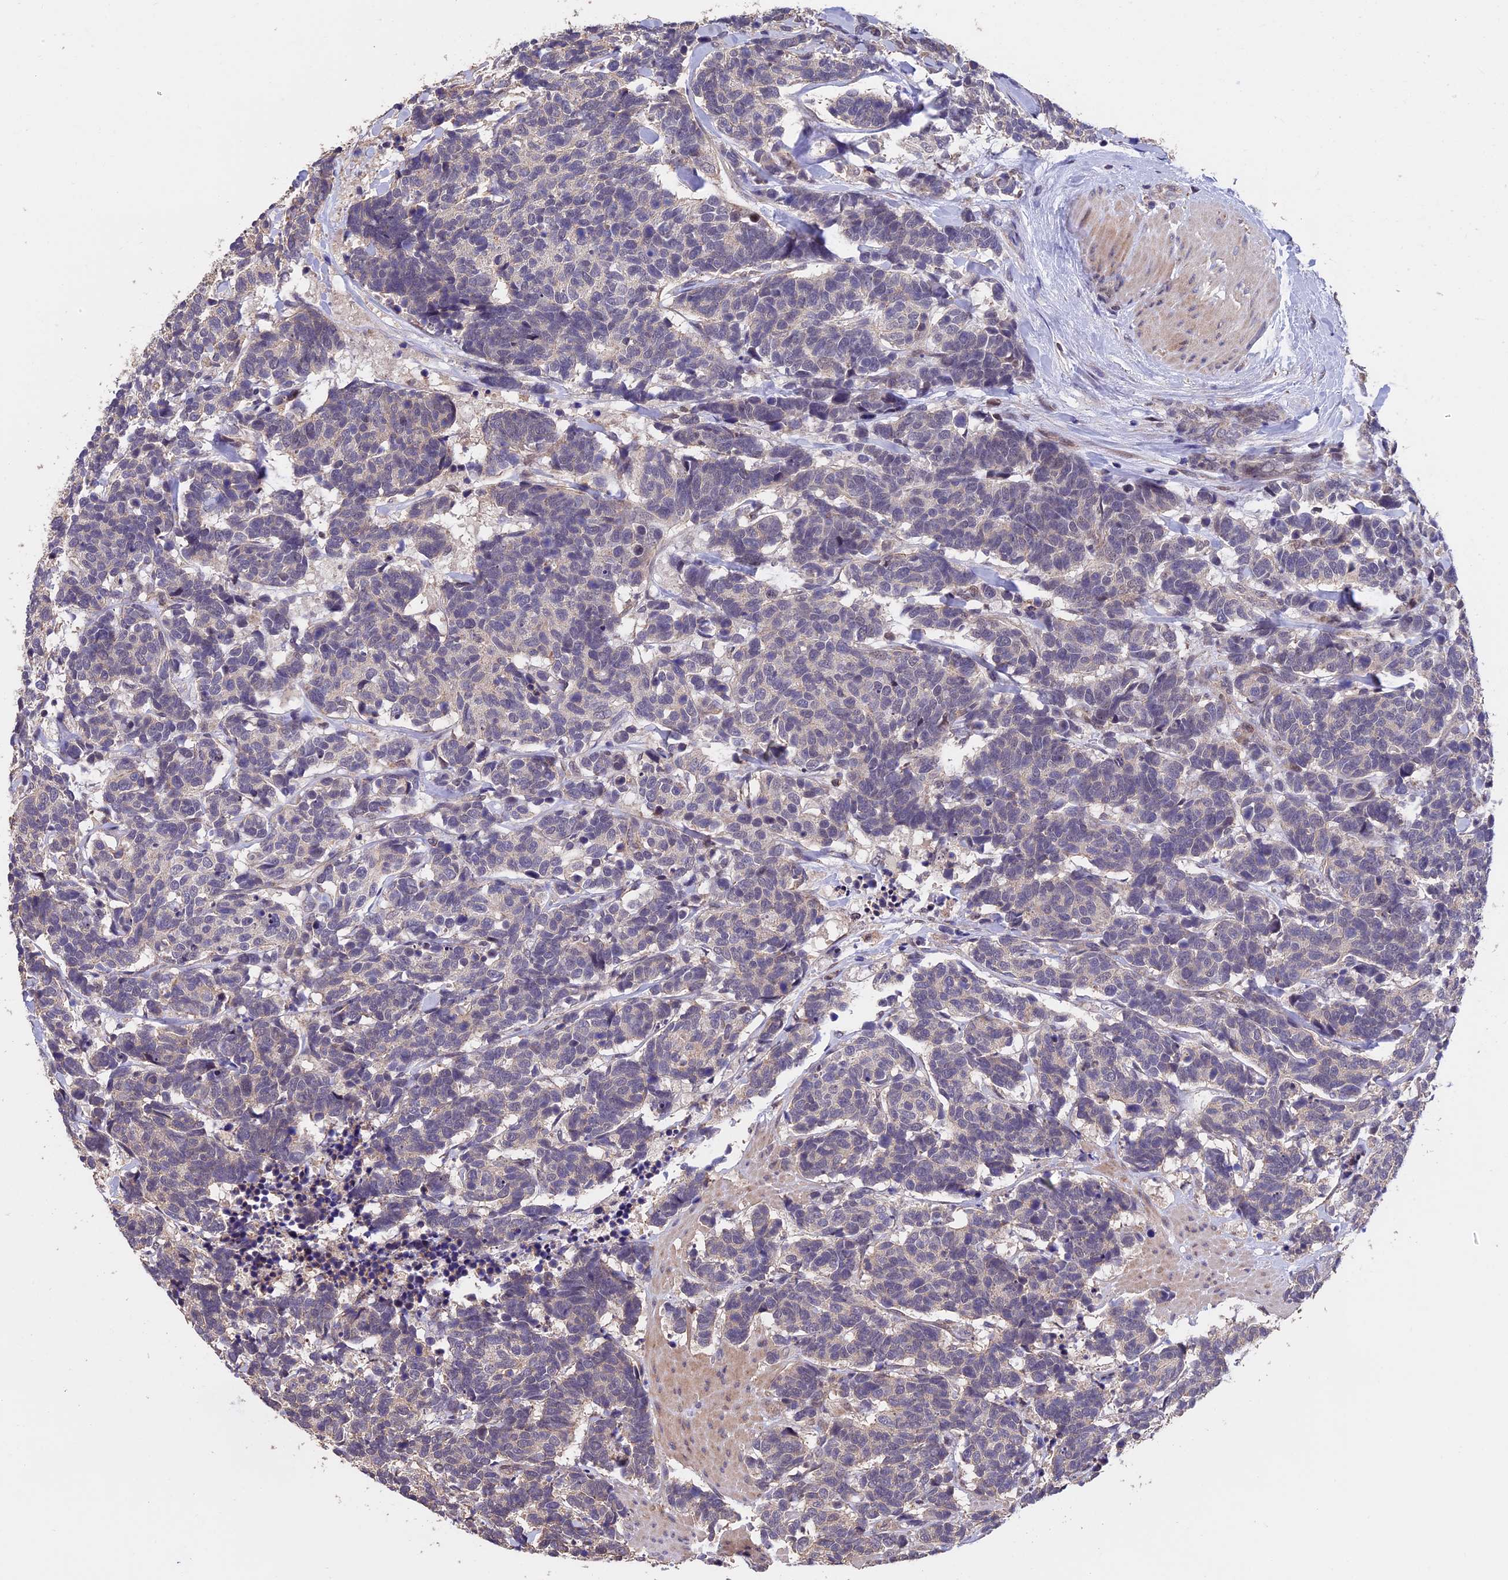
{"staining": {"intensity": "negative", "quantity": "none", "location": "none"}, "tissue": "carcinoid", "cell_type": "Tumor cells", "image_type": "cancer", "snomed": [{"axis": "morphology", "description": "Carcinoma, NOS"}, {"axis": "morphology", "description": "Carcinoid, malignant, NOS"}, {"axis": "topography", "description": "Urinary bladder"}], "caption": "Human carcinoid stained for a protein using immunohistochemistry displays no expression in tumor cells.", "gene": "PKD2L2", "patient": {"sex": "male", "age": 57}}